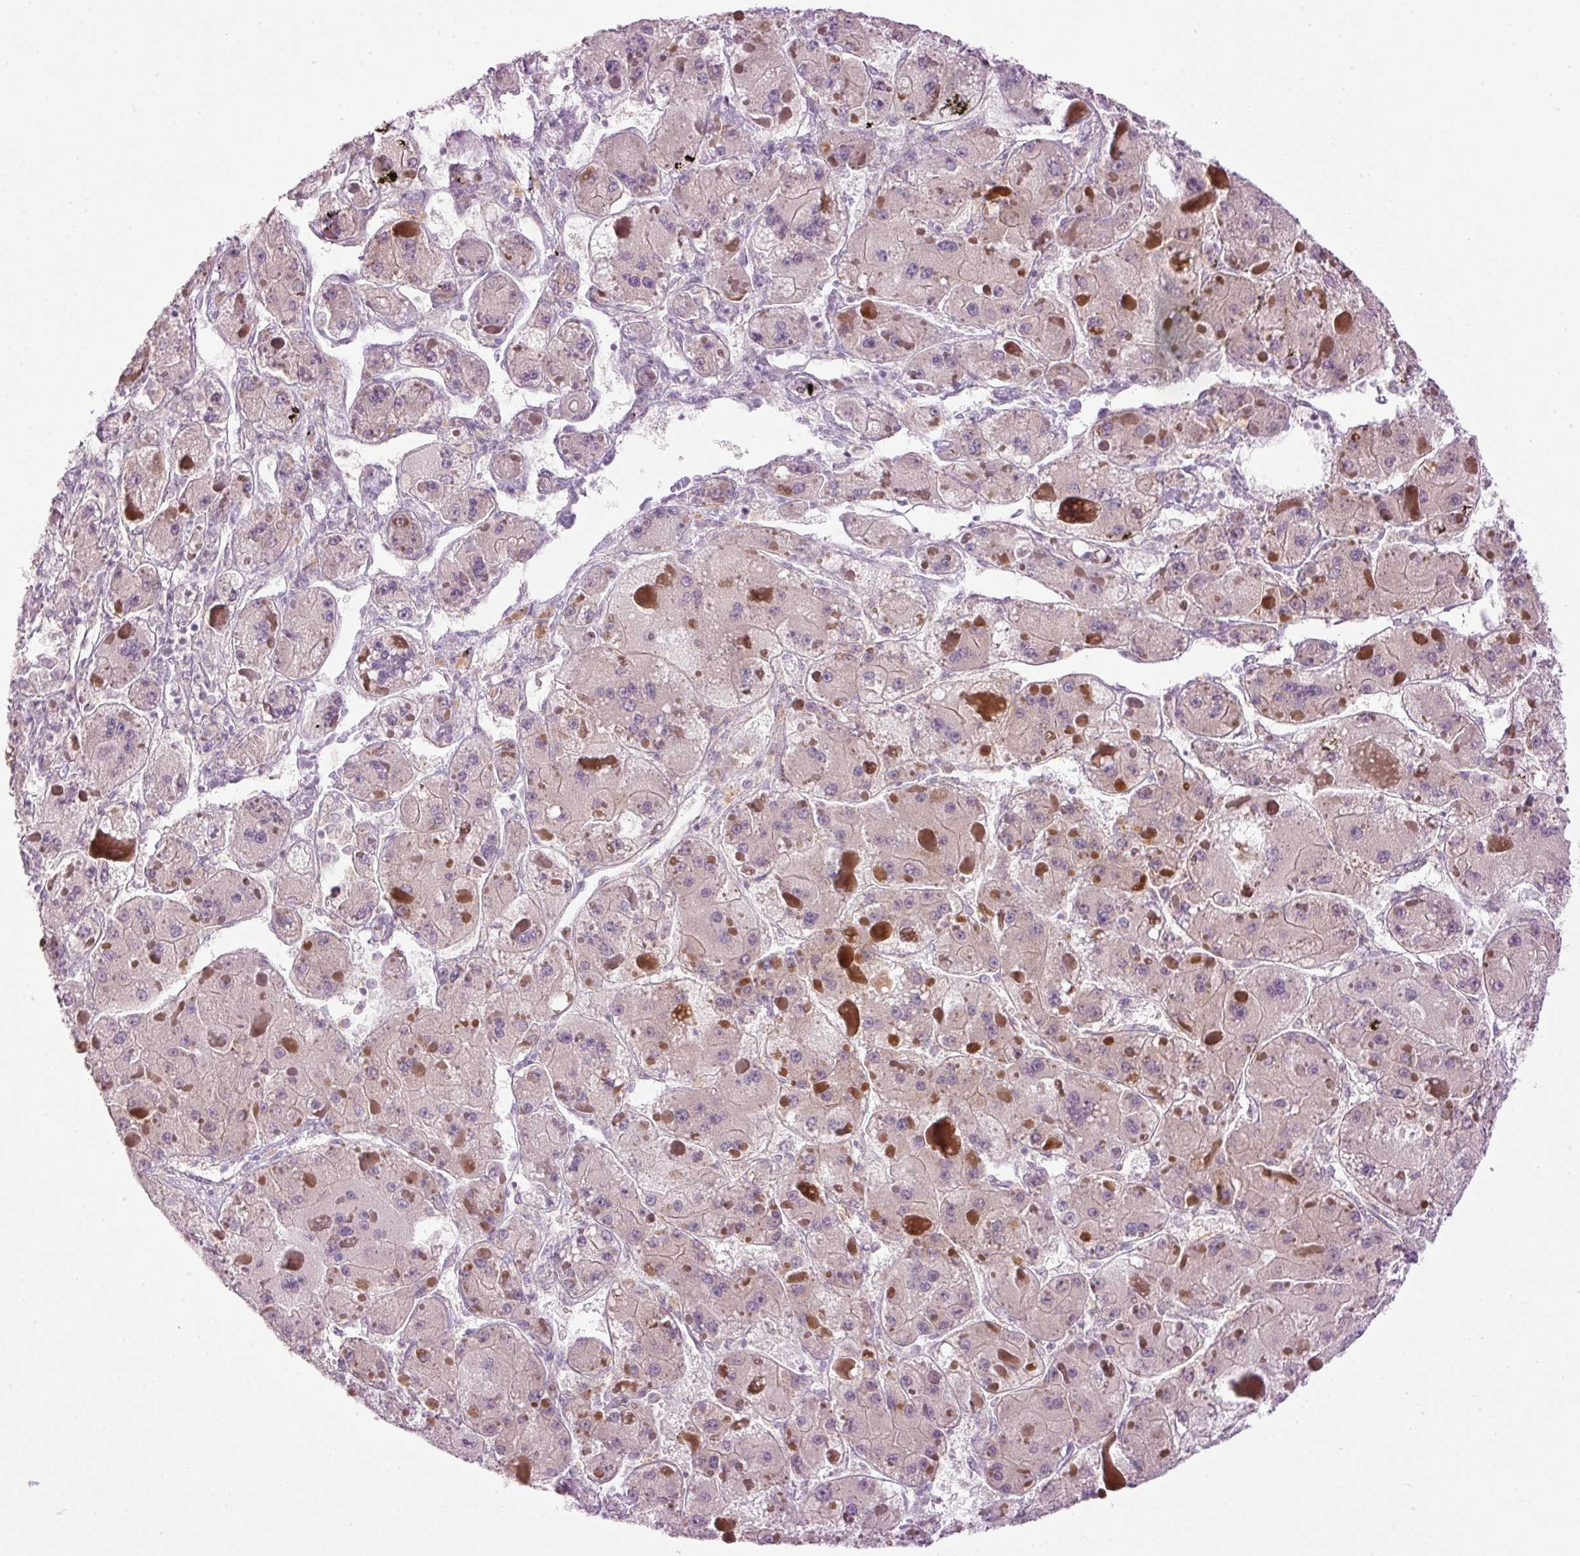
{"staining": {"intensity": "weak", "quantity": "<25%", "location": "cytoplasmic/membranous"}, "tissue": "liver cancer", "cell_type": "Tumor cells", "image_type": "cancer", "snomed": [{"axis": "morphology", "description": "Carcinoma, Hepatocellular, NOS"}, {"axis": "topography", "description": "Liver"}], "caption": "High power microscopy histopathology image of an immunohistochemistry histopathology image of liver cancer, revealing no significant expression in tumor cells. (DAB (3,3'-diaminobenzidine) immunohistochemistry with hematoxylin counter stain).", "gene": "MZT2B", "patient": {"sex": "female", "age": 73}}